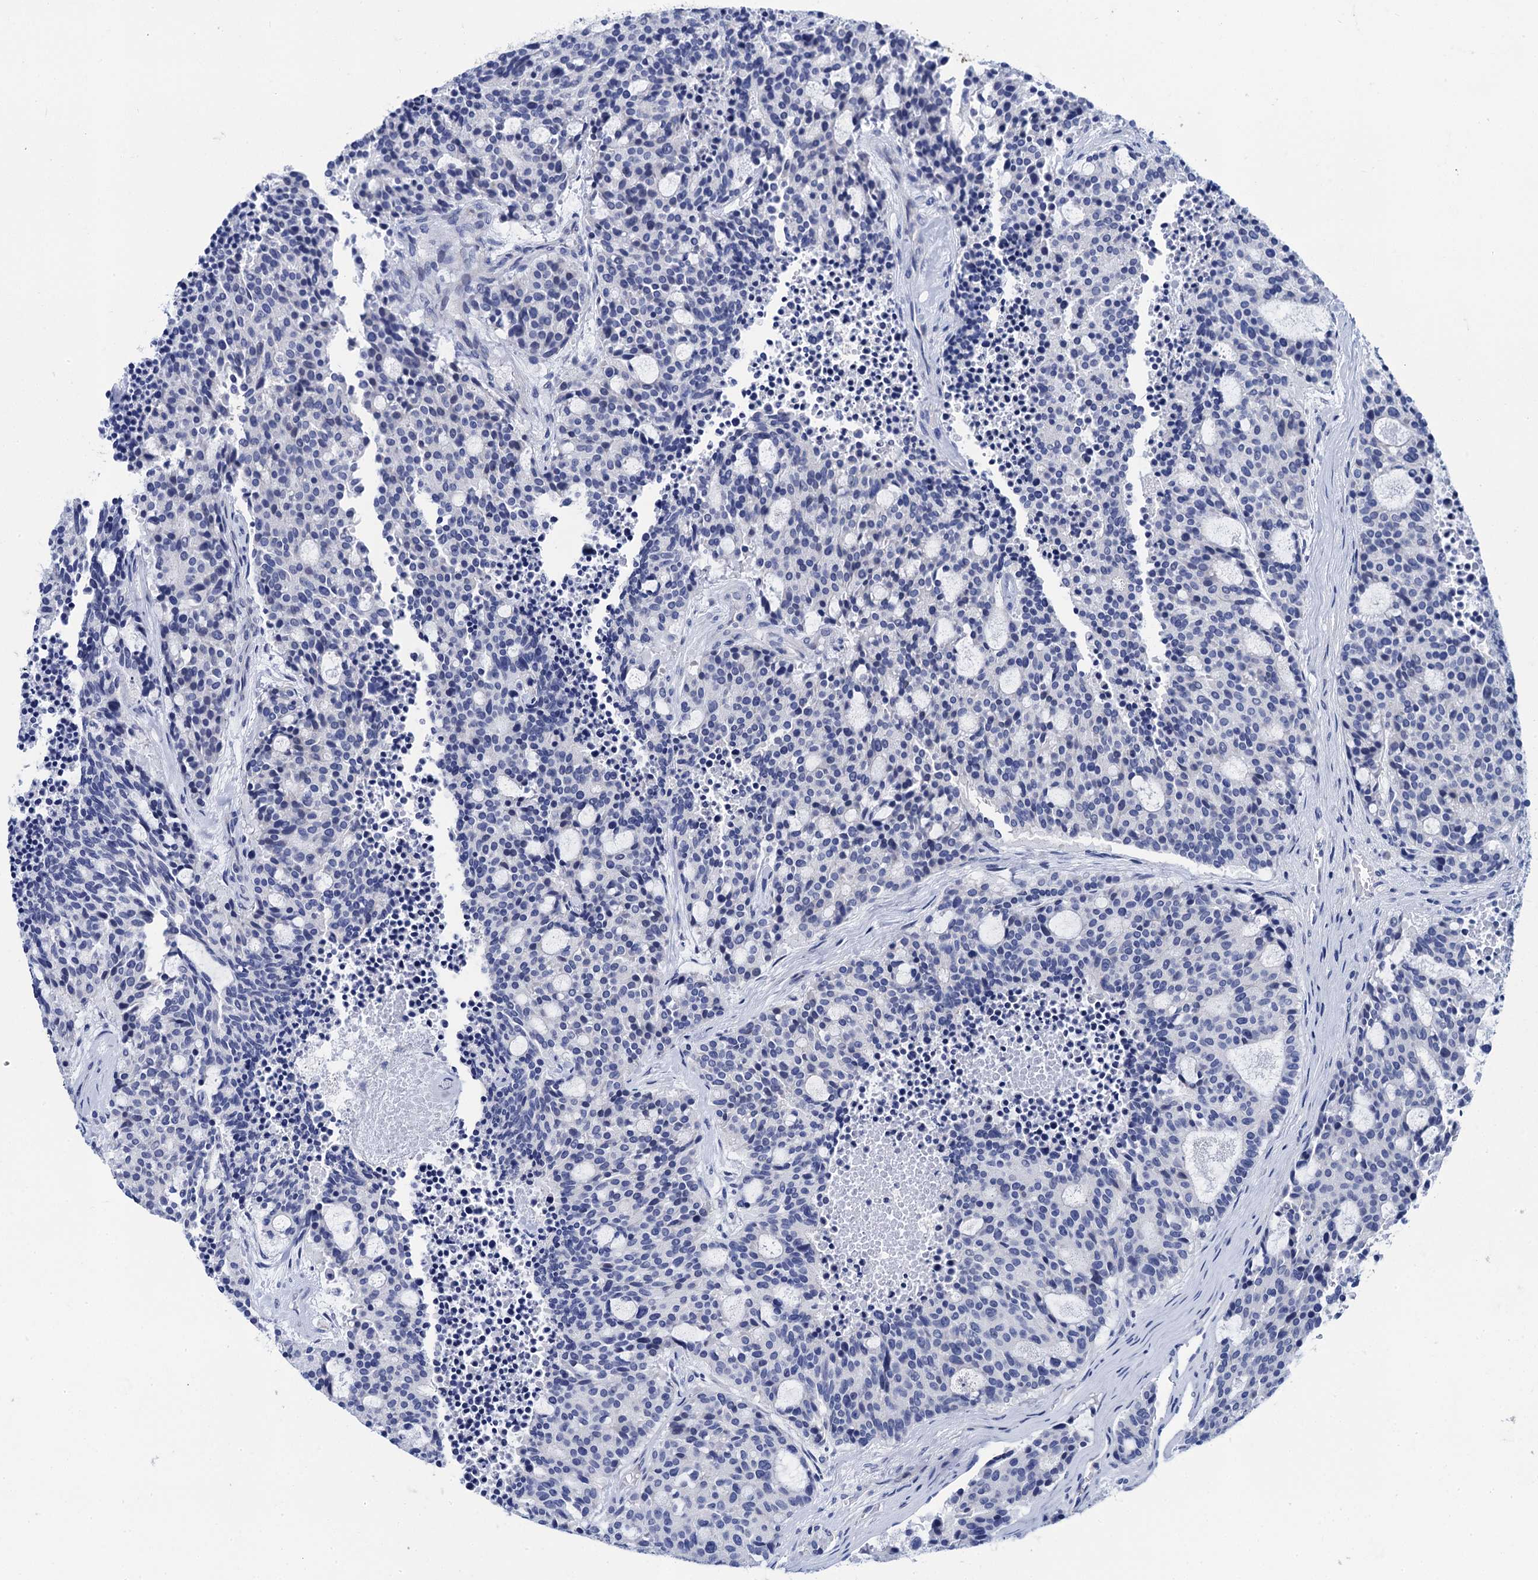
{"staining": {"intensity": "negative", "quantity": "none", "location": "none"}, "tissue": "carcinoid", "cell_type": "Tumor cells", "image_type": "cancer", "snomed": [{"axis": "morphology", "description": "Carcinoid, malignant, NOS"}, {"axis": "topography", "description": "Pancreas"}], "caption": "This histopathology image is of malignant carcinoid stained with IHC to label a protein in brown with the nuclei are counter-stained blue. There is no expression in tumor cells.", "gene": "LYPD3", "patient": {"sex": "female", "age": 54}}